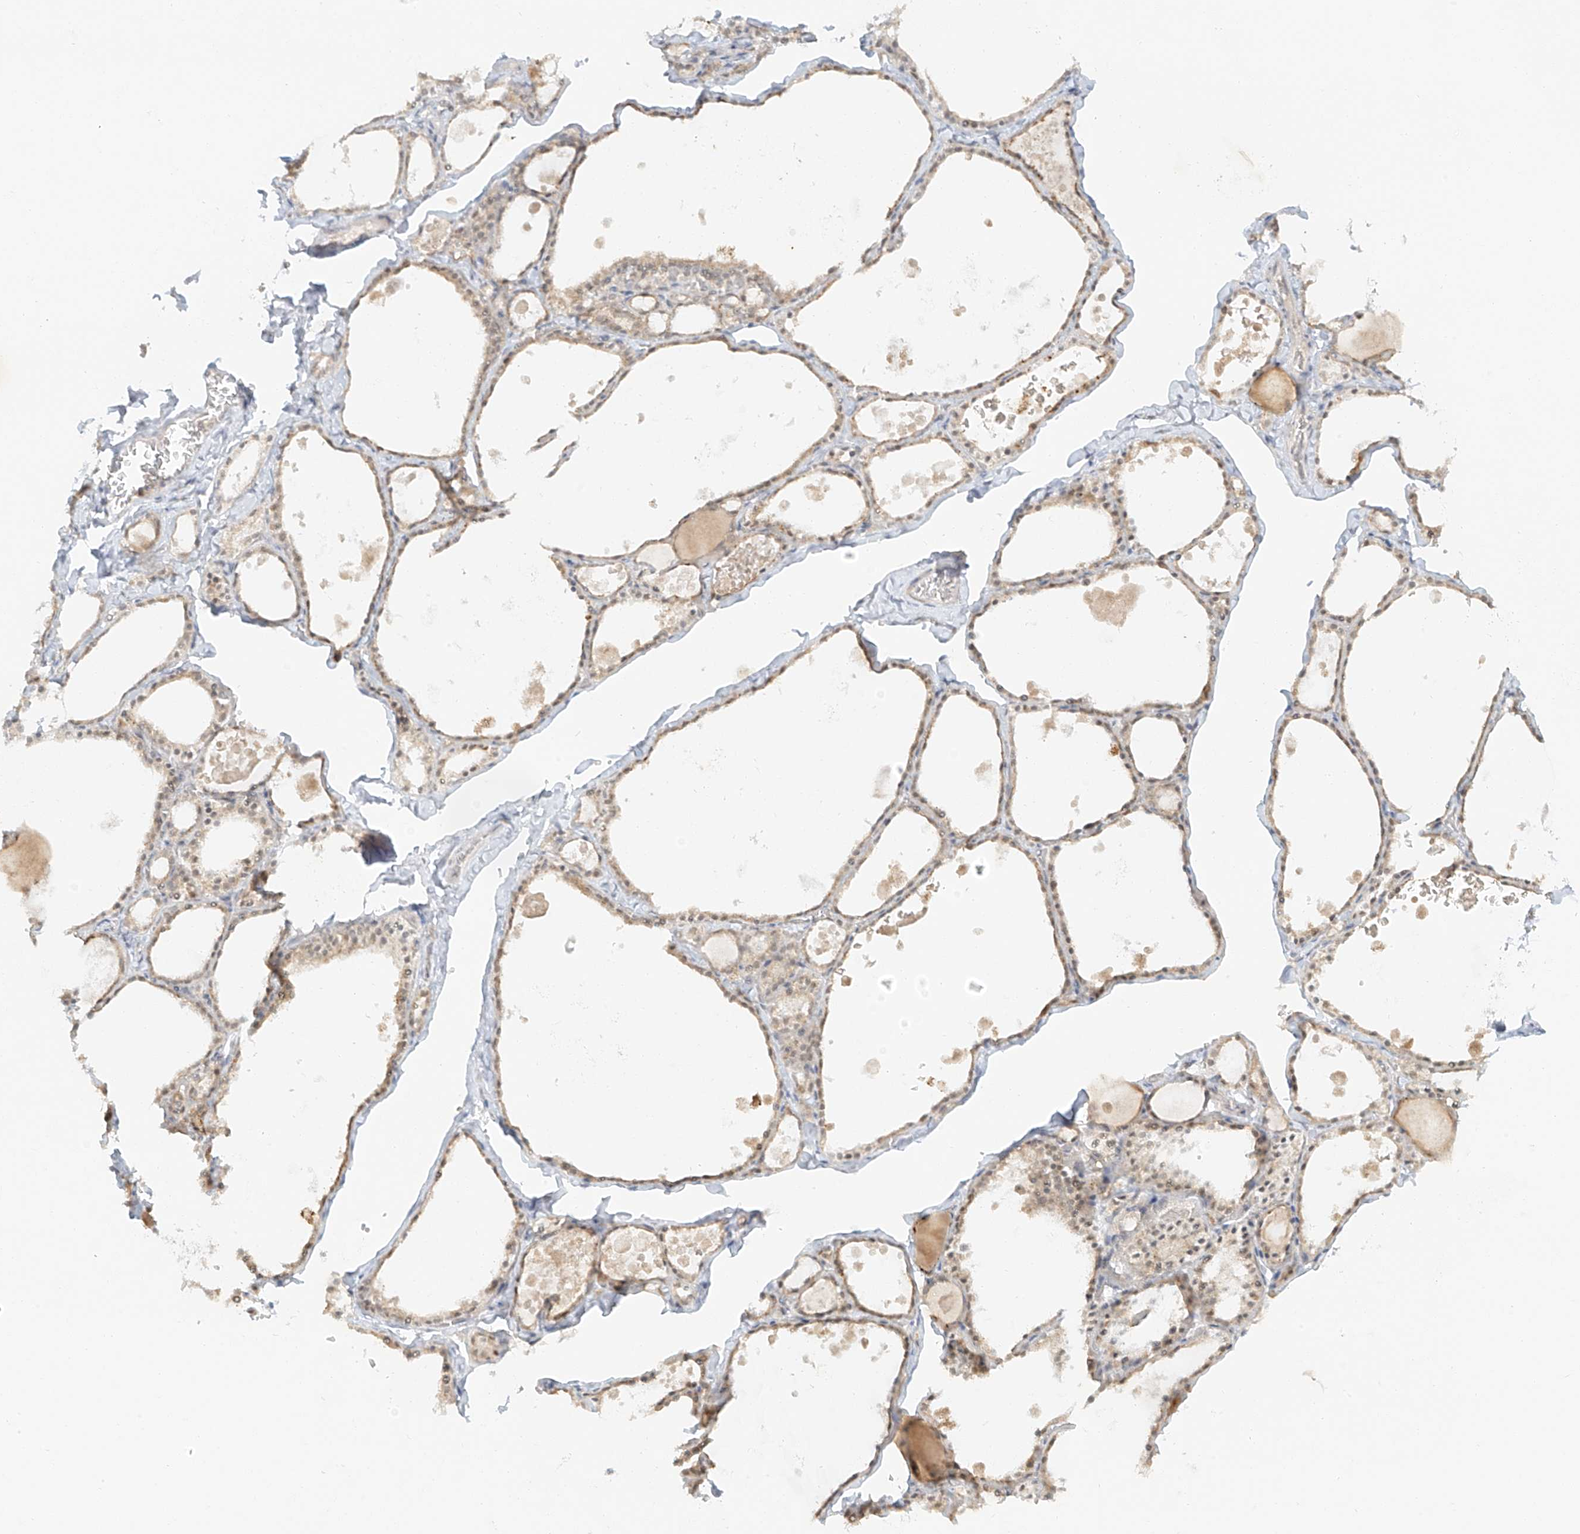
{"staining": {"intensity": "weak", "quantity": ">75%", "location": "cytoplasmic/membranous"}, "tissue": "thyroid gland", "cell_type": "Glandular cells", "image_type": "normal", "snomed": [{"axis": "morphology", "description": "Normal tissue, NOS"}, {"axis": "topography", "description": "Thyroid gland"}], "caption": "An image showing weak cytoplasmic/membranous positivity in about >75% of glandular cells in normal thyroid gland, as visualized by brown immunohistochemical staining.", "gene": "MIPEP", "patient": {"sex": "male", "age": 56}}